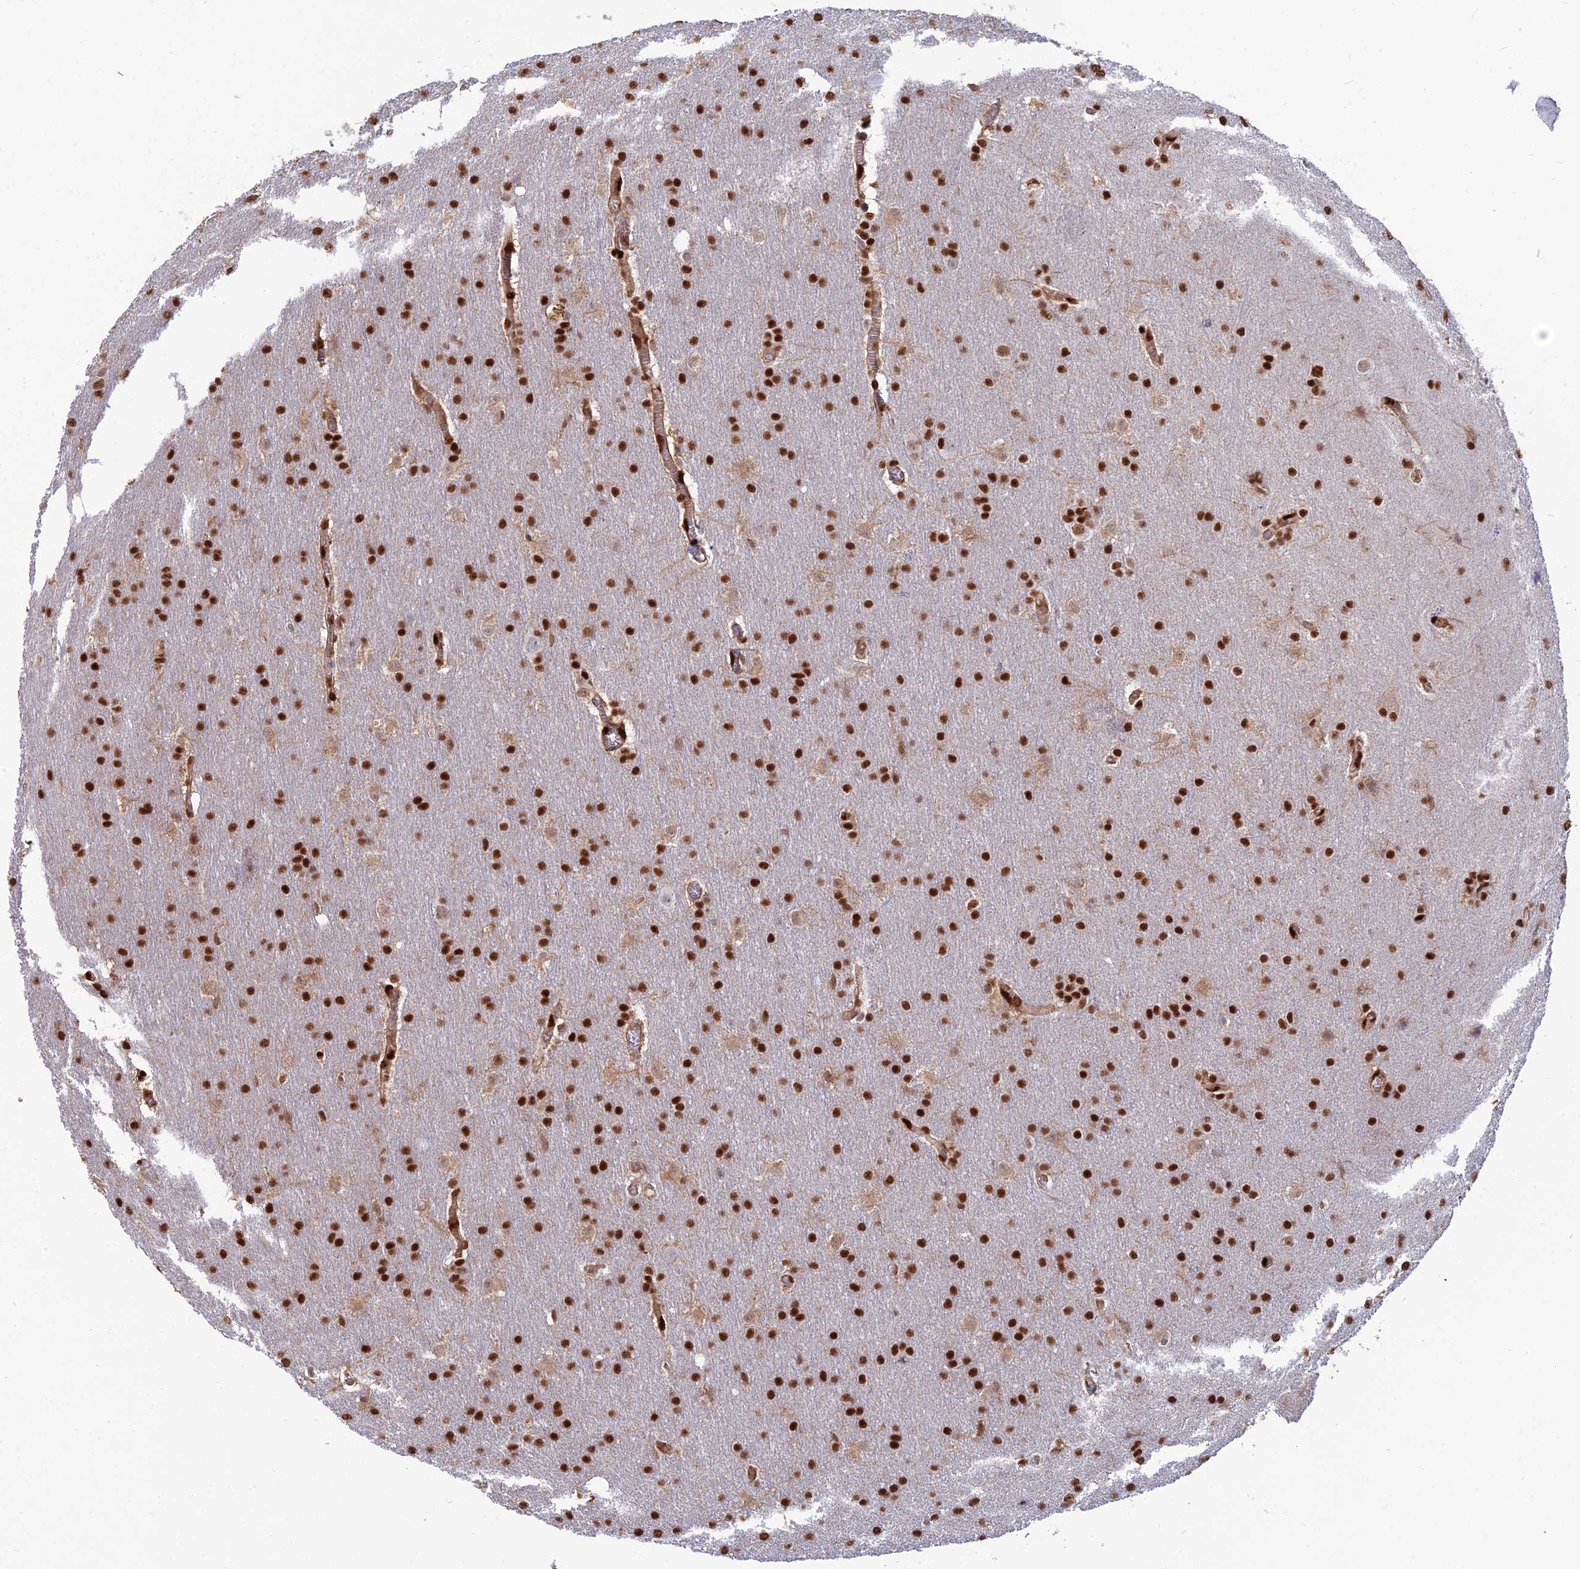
{"staining": {"intensity": "strong", "quantity": ">75%", "location": "nuclear"}, "tissue": "glioma", "cell_type": "Tumor cells", "image_type": "cancer", "snomed": [{"axis": "morphology", "description": "Glioma, malignant, Low grade"}, {"axis": "topography", "description": "Brain"}], "caption": "Approximately >75% of tumor cells in human malignant glioma (low-grade) display strong nuclear protein expression as visualized by brown immunohistochemical staining.", "gene": "DNPEP", "patient": {"sex": "female", "age": 32}}